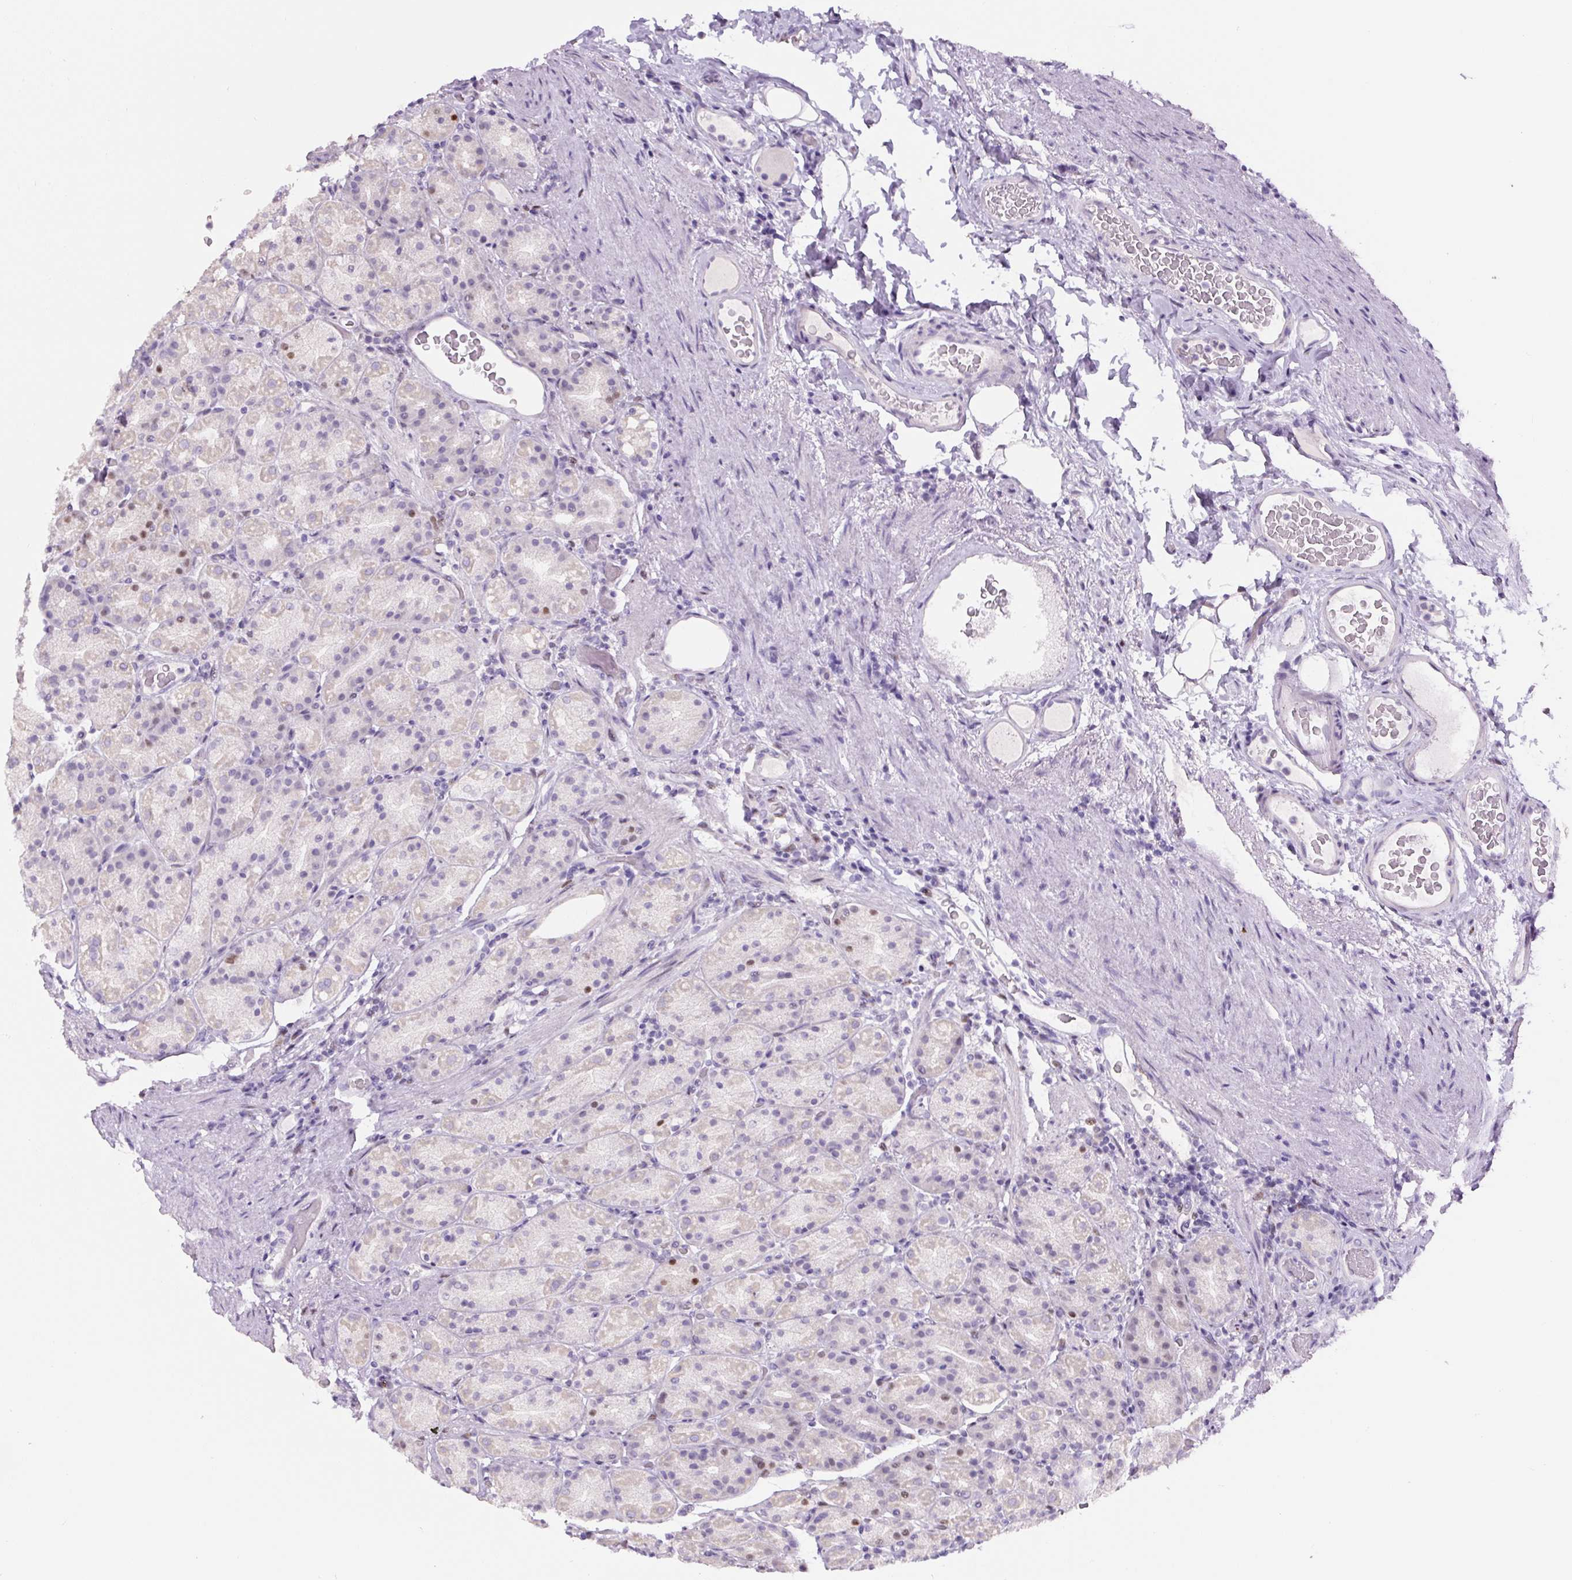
{"staining": {"intensity": "moderate", "quantity": "<25%", "location": "nuclear"}, "tissue": "stomach", "cell_type": "Glandular cells", "image_type": "normal", "snomed": [{"axis": "morphology", "description": "Normal tissue, NOS"}, {"axis": "topography", "description": "Stomach, upper"}, {"axis": "topography", "description": "Stomach"}], "caption": "A histopathology image of stomach stained for a protein exhibits moderate nuclear brown staining in glandular cells. The staining is performed using DAB (3,3'-diaminobenzidine) brown chromogen to label protein expression. The nuclei are counter-stained blue using hematoxylin.", "gene": "SIX1", "patient": {"sex": "male", "age": 68}}